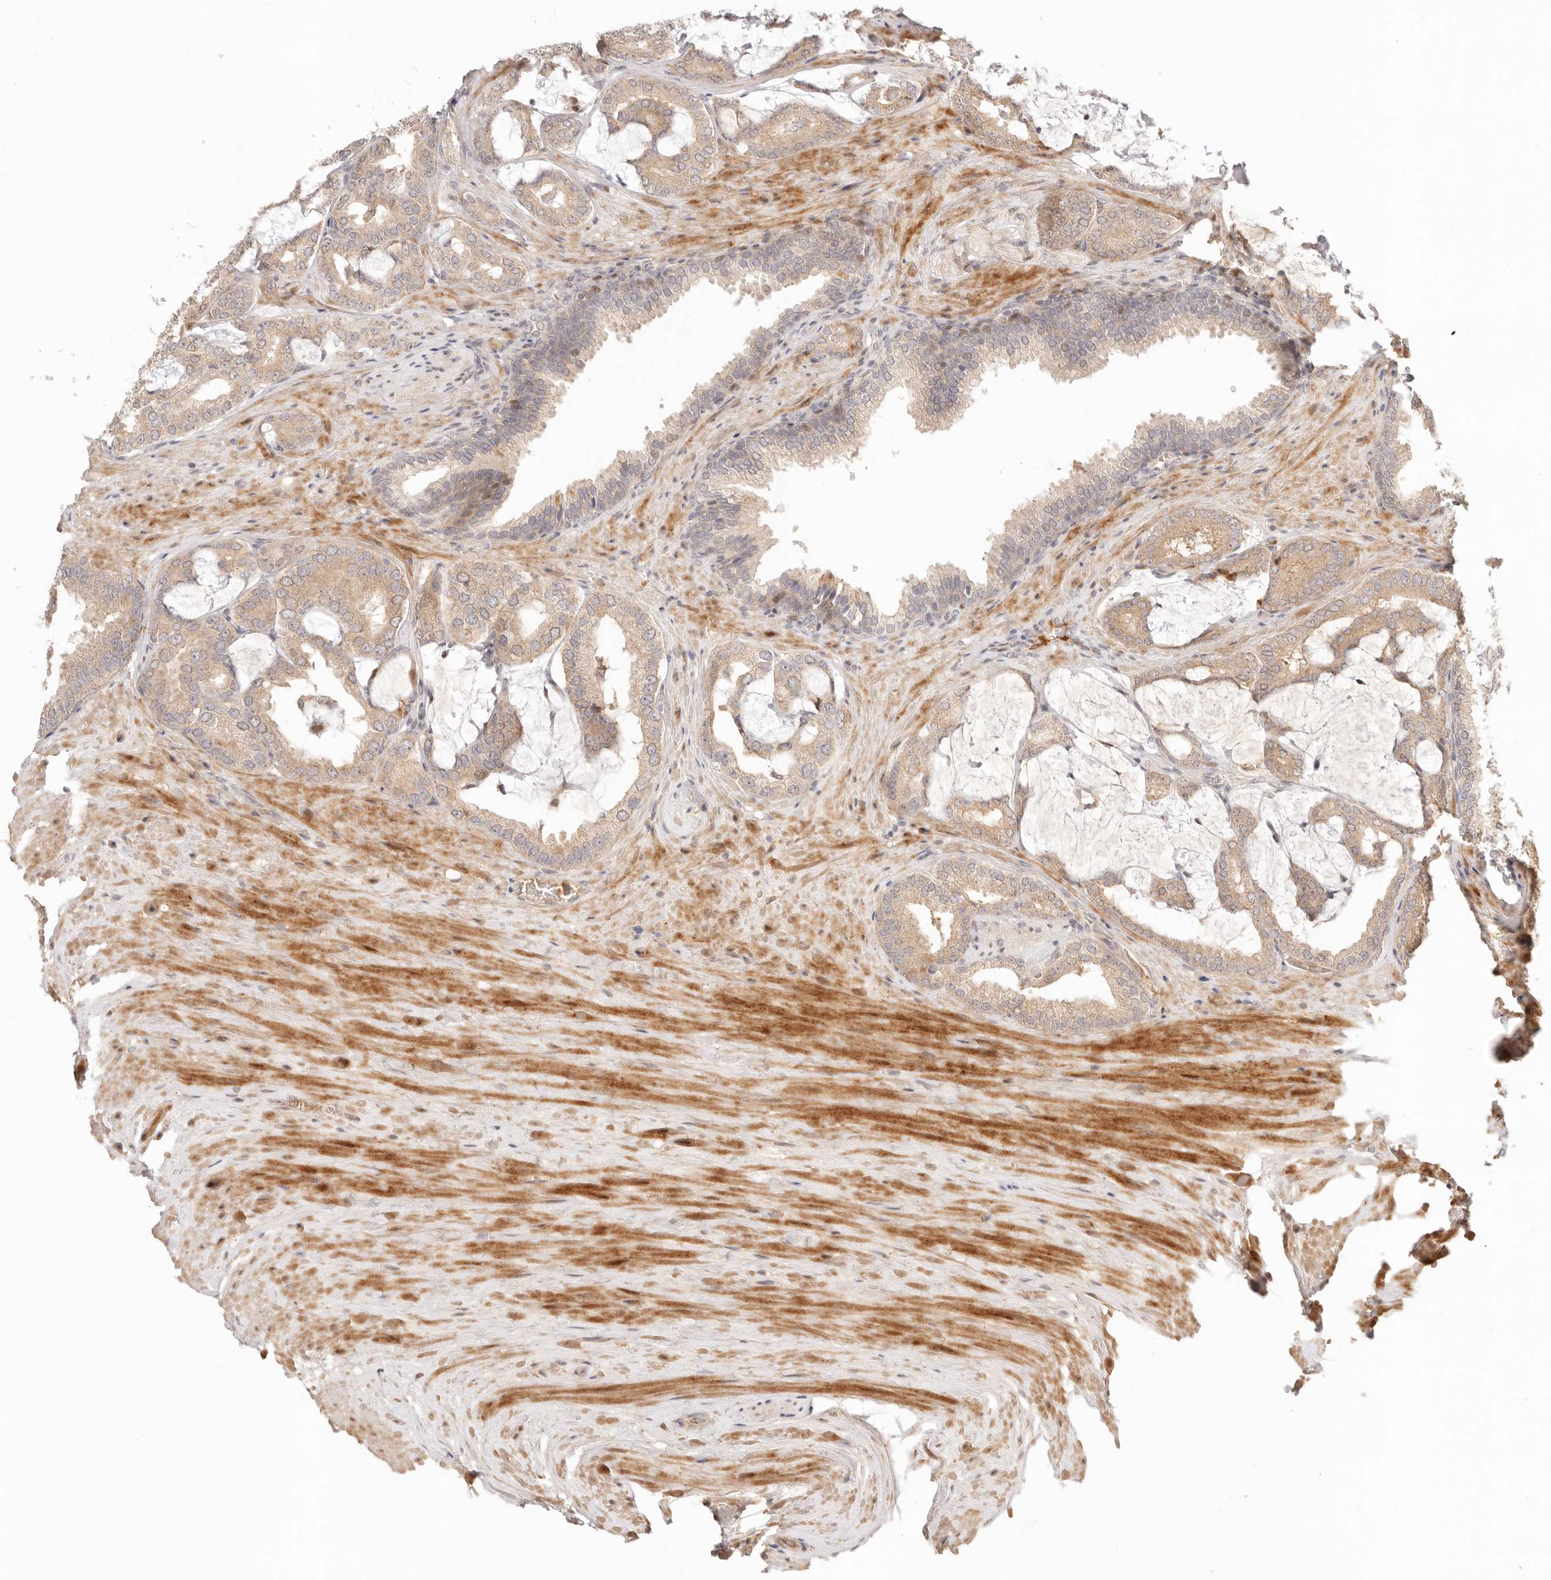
{"staining": {"intensity": "moderate", "quantity": "25%-75%", "location": "cytoplasmic/membranous"}, "tissue": "prostate cancer", "cell_type": "Tumor cells", "image_type": "cancer", "snomed": [{"axis": "morphology", "description": "Adenocarcinoma, Low grade"}, {"axis": "topography", "description": "Prostate"}], "caption": "A brown stain labels moderate cytoplasmic/membranous expression of a protein in prostate cancer (low-grade adenocarcinoma) tumor cells.", "gene": "PHLDA3", "patient": {"sex": "male", "age": 71}}